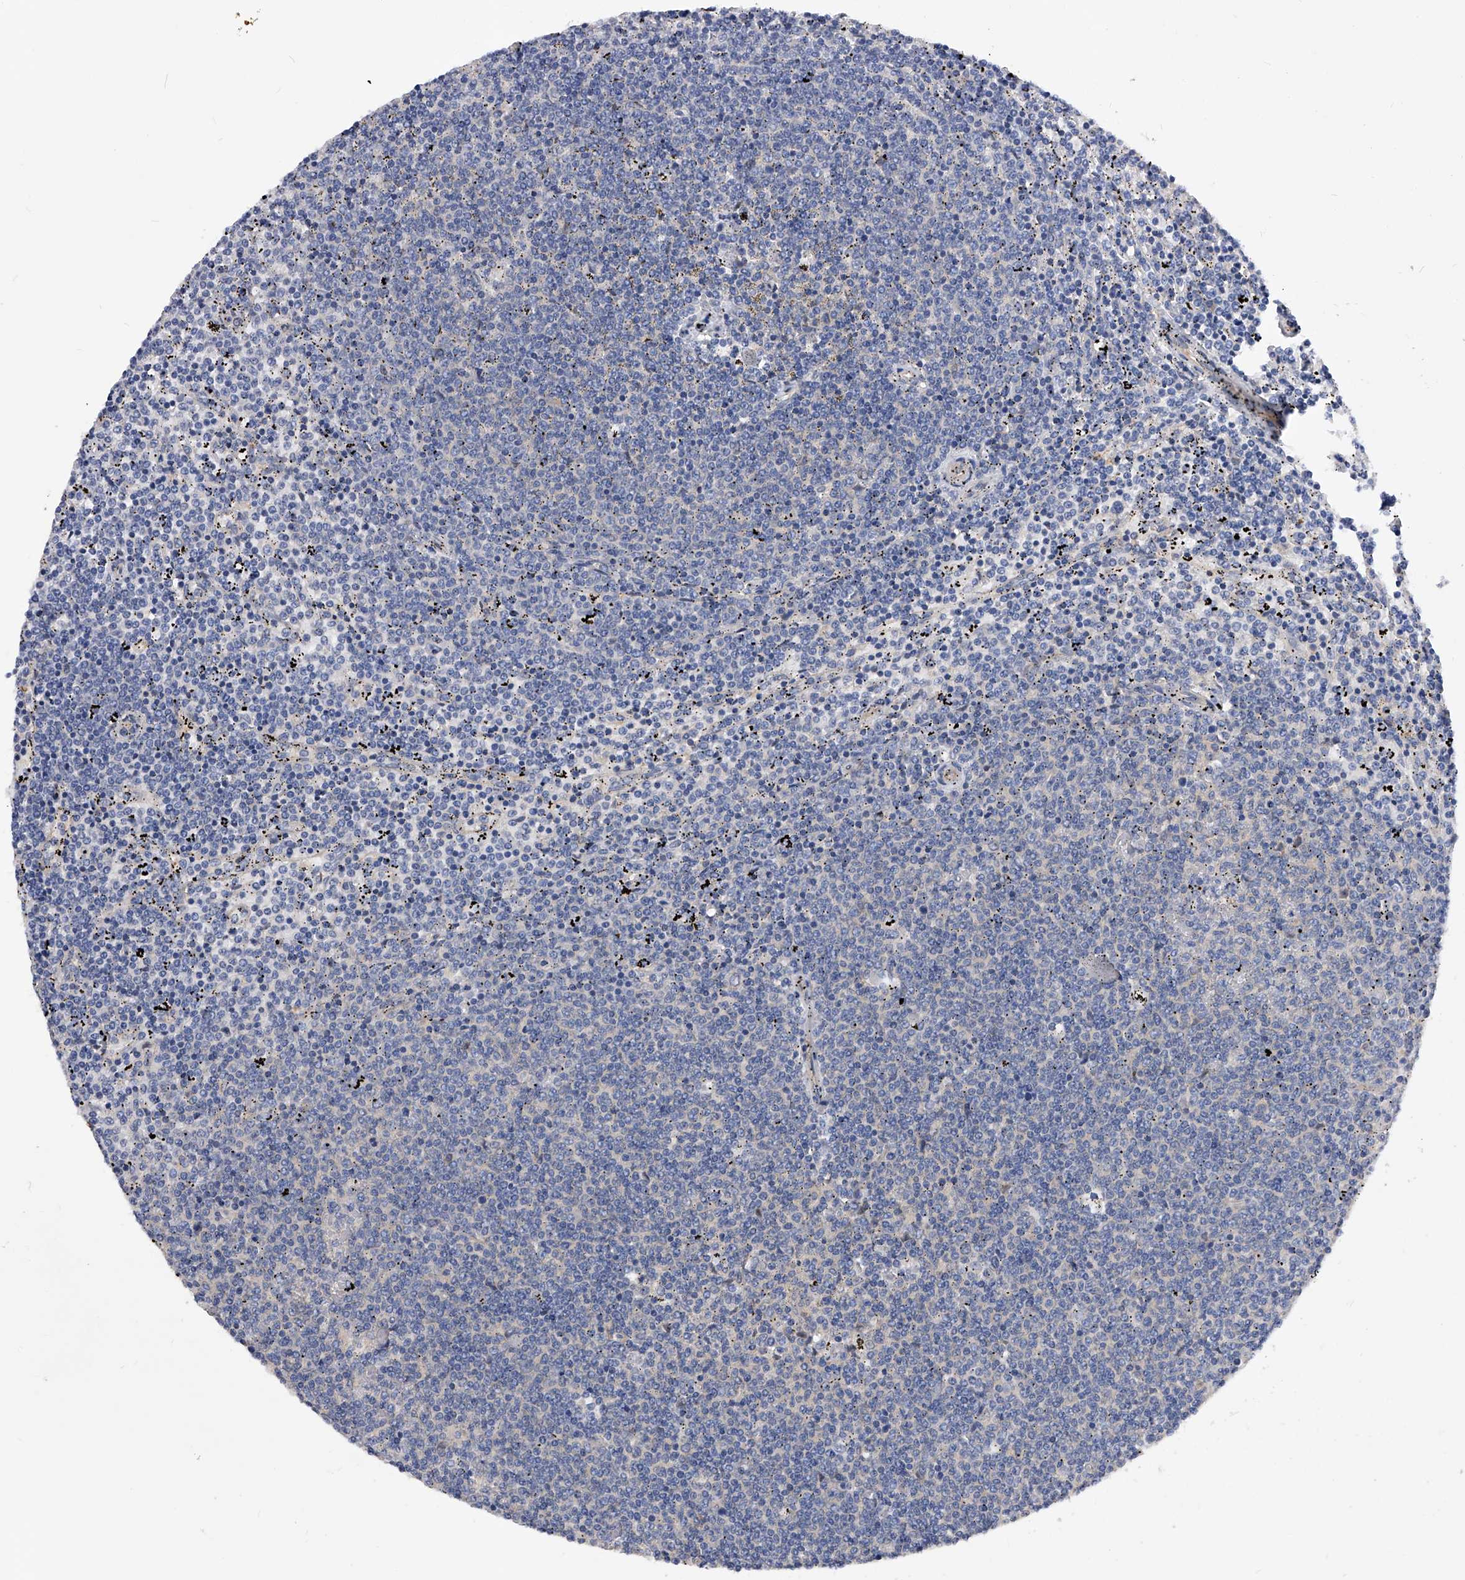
{"staining": {"intensity": "negative", "quantity": "none", "location": "none"}, "tissue": "lymphoma", "cell_type": "Tumor cells", "image_type": "cancer", "snomed": [{"axis": "morphology", "description": "Malignant lymphoma, non-Hodgkin's type, Low grade"}, {"axis": "topography", "description": "Spleen"}], "caption": "Histopathology image shows no protein expression in tumor cells of lymphoma tissue. The staining is performed using DAB (3,3'-diaminobenzidine) brown chromogen with nuclei counter-stained in using hematoxylin.", "gene": "PPP5C", "patient": {"sex": "female", "age": 50}}